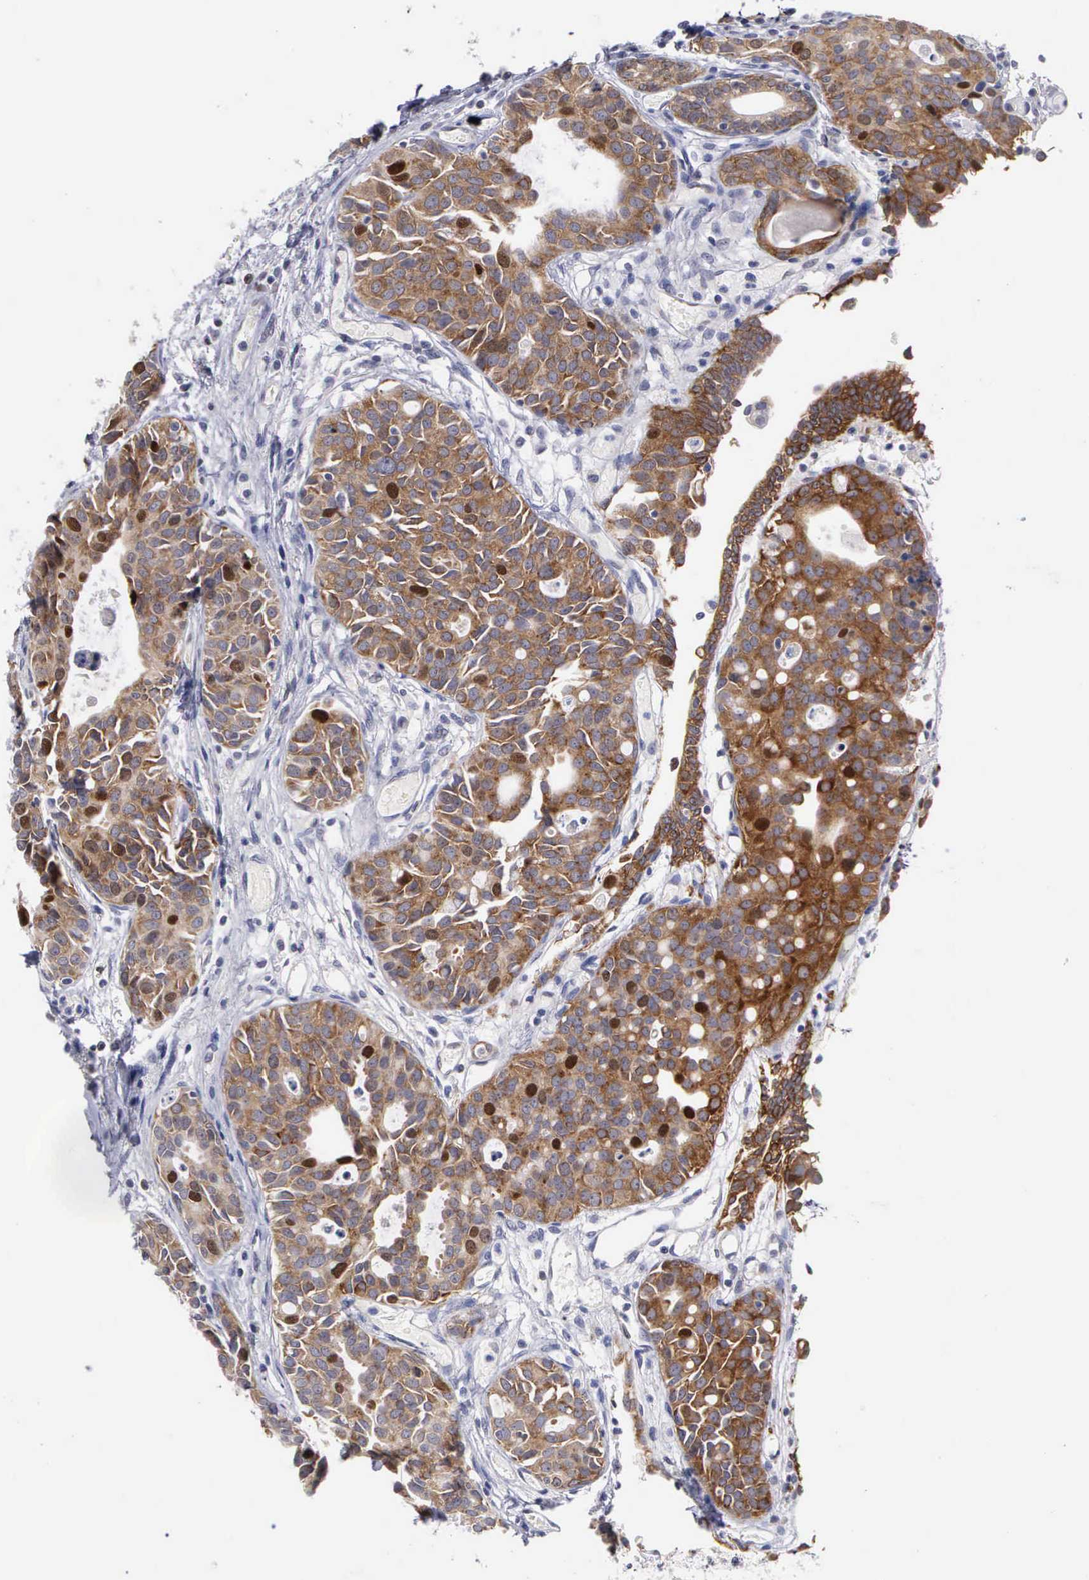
{"staining": {"intensity": "strong", "quantity": ">75%", "location": "cytoplasmic/membranous,nuclear"}, "tissue": "urothelial cancer", "cell_type": "Tumor cells", "image_type": "cancer", "snomed": [{"axis": "morphology", "description": "Urothelial carcinoma, High grade"}, {"axis": "topography", "description": "Urinary bladder"}], "caption": "This is a micrograph of IHC staining of urothelial carcinoma (high-grade), which shows strong positivity in the cytoplasmic/membranous and nuclear of tumor cells.", "gene": "MAST4", "patient": {"sex": "male", "age": 78}}